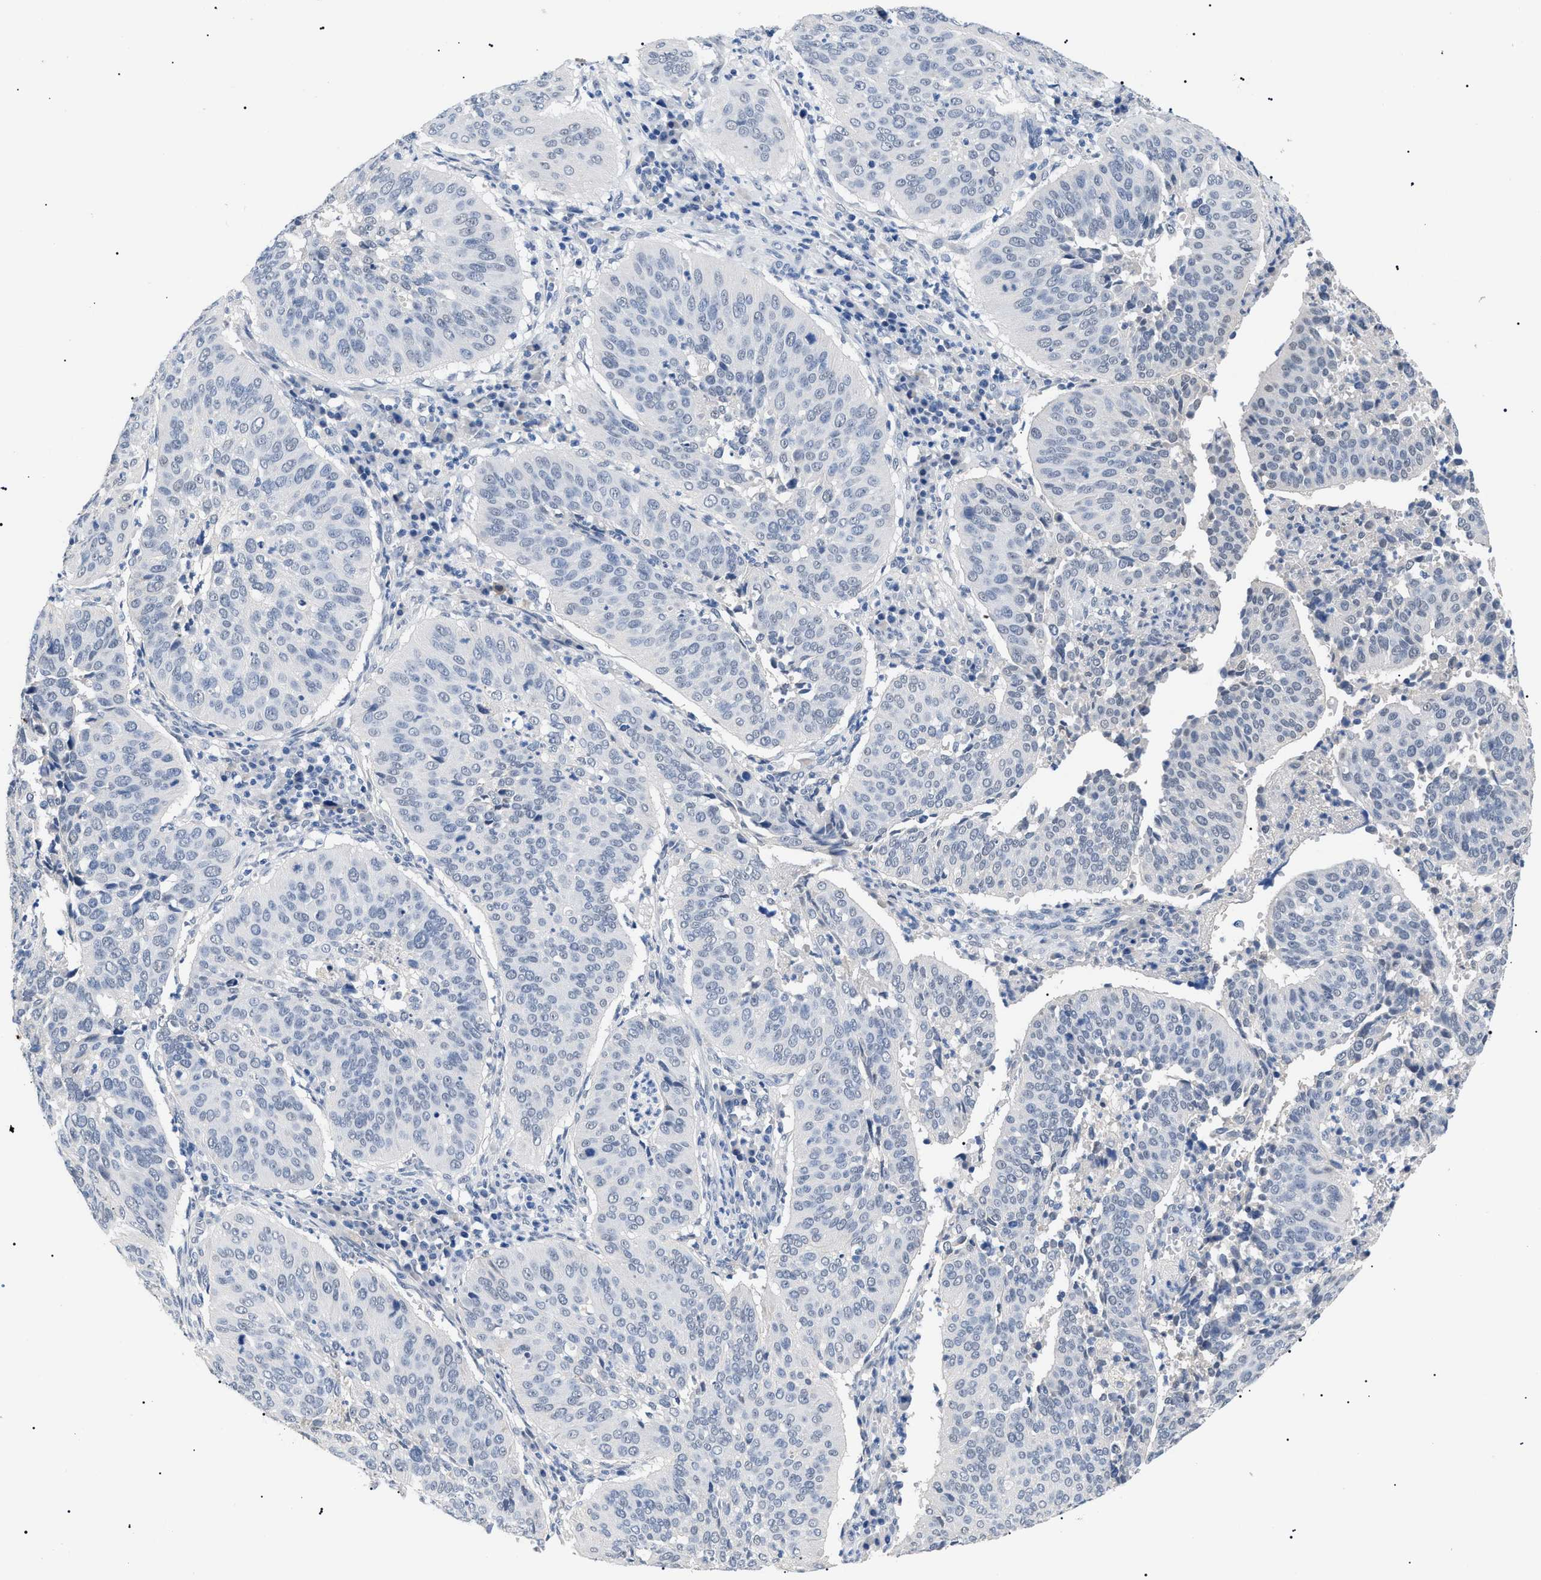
{"staining": {"intensity": "negative", "quantity": "none", "location": "none"}, "tissue": "cervical cancer", "cell_type": "Tumor cells", "image_type": "cancer", "snomed": [{"axis": "morphology", "description": "Normal tissue, NOS"}, {"axis": "morphology", "description": "Squamous cell carcinoma, NOS"}, {"axis": "topography", "description": "Cervix"}], "caption": "High power microscopy micrograph of an IHC image of cervical cancer (squamous cell carcinoma), revealing no significant staining in tumor cells.", "gene": "PRRT2", "patient": {"sex": "female", "age": 39}}